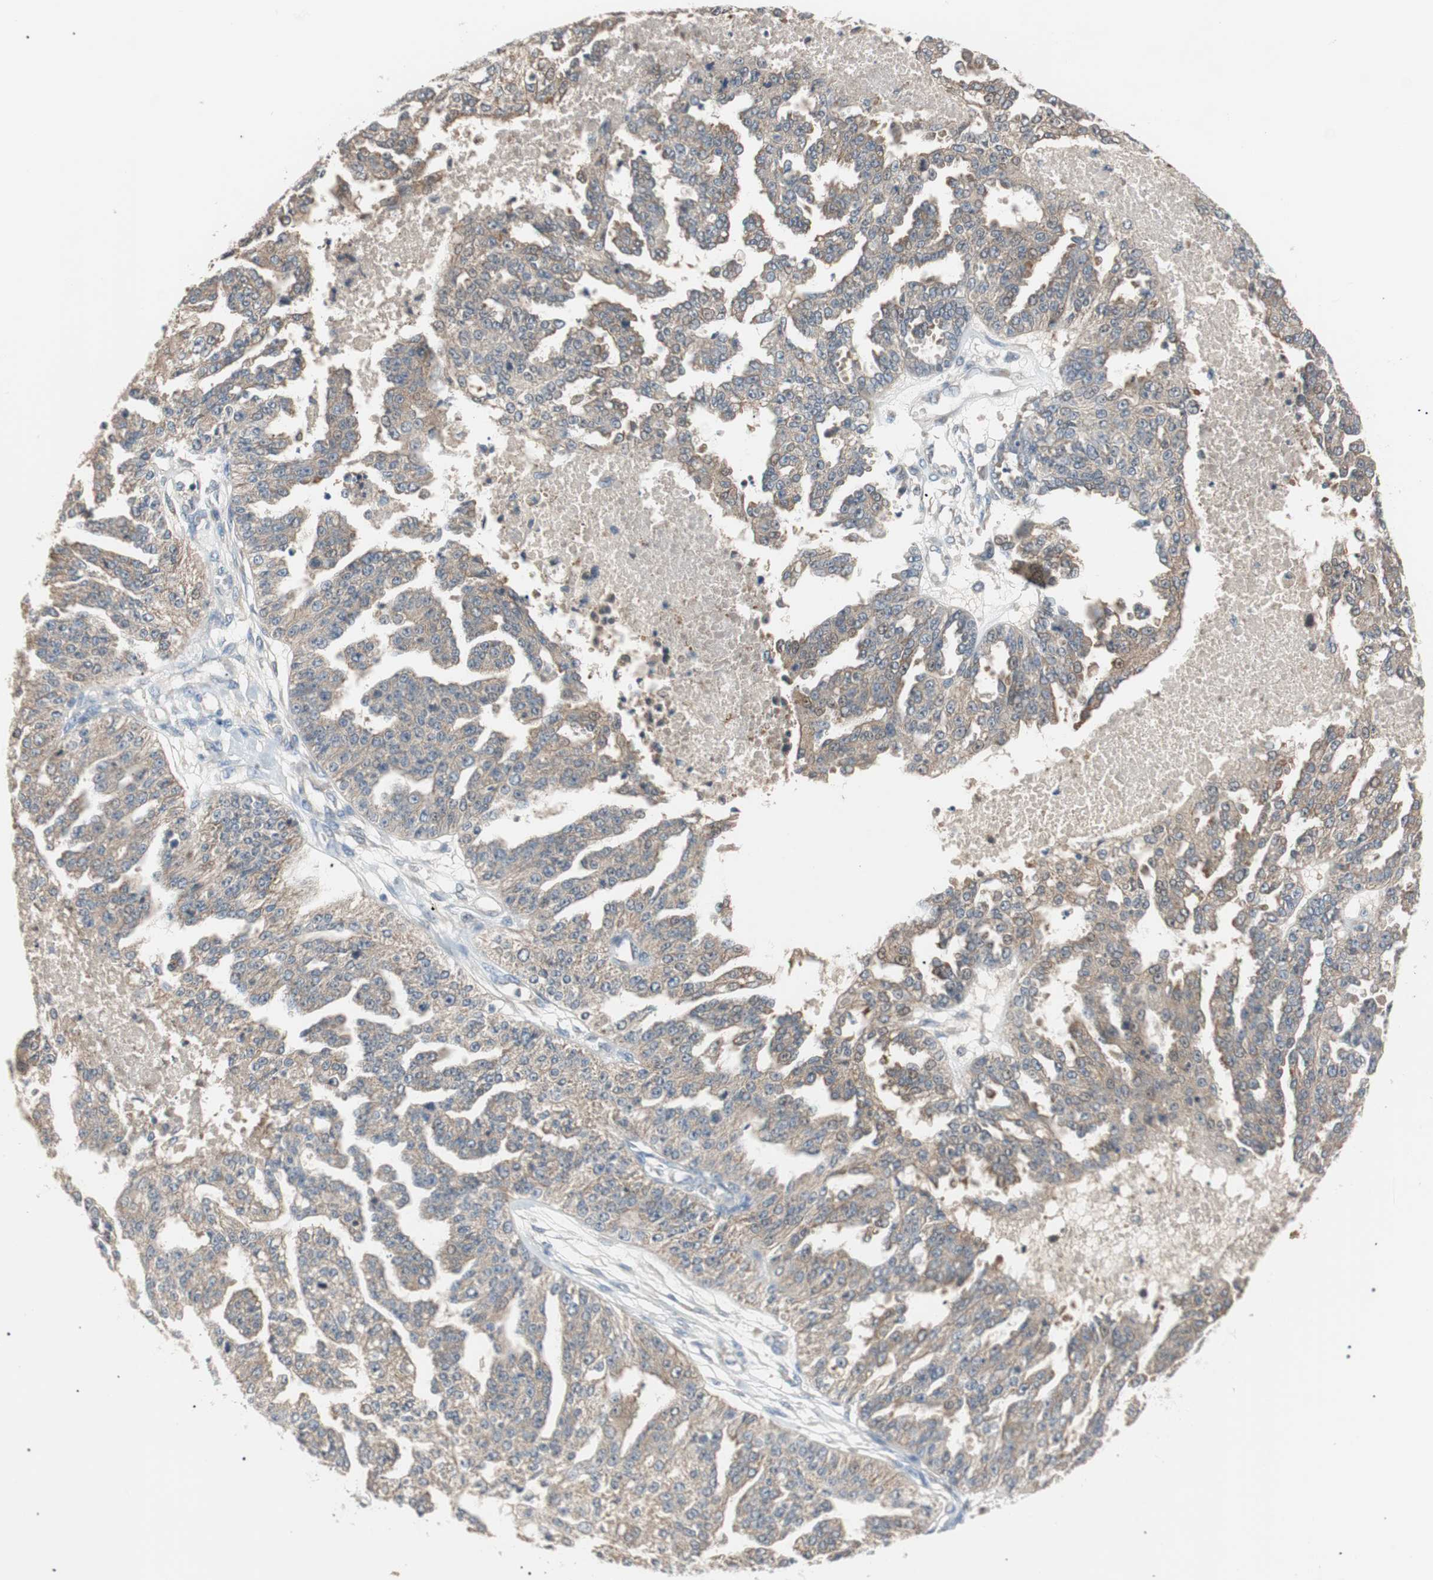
{"staining": {"intensity": "weak", "quantity": "25%-75%", "location": "cytoplasmic/membranous"}, "tissue": "ovarian cancer", "cell_type": "Tumor cells", "image_type": "cancer", "snomed": [{"axis": "morphology", "description": "Cystadenocarcinoma, serous, NOS"}, {"axis": "topography", "description": "Ovary"}], "caption": "Immunohistochemistry photomicrograph of neoplastic tissue: human ovarian serous cystadenocarcinoma stained using IHC demonstrates low levels of weak protein expression localized specifically in the cytoplasmic/membranous of tumor cells, appearing as a cytoplasmic/membranous brown color.", "gene": "PCK1", "patient": {"sex": "female", "age": 58}}